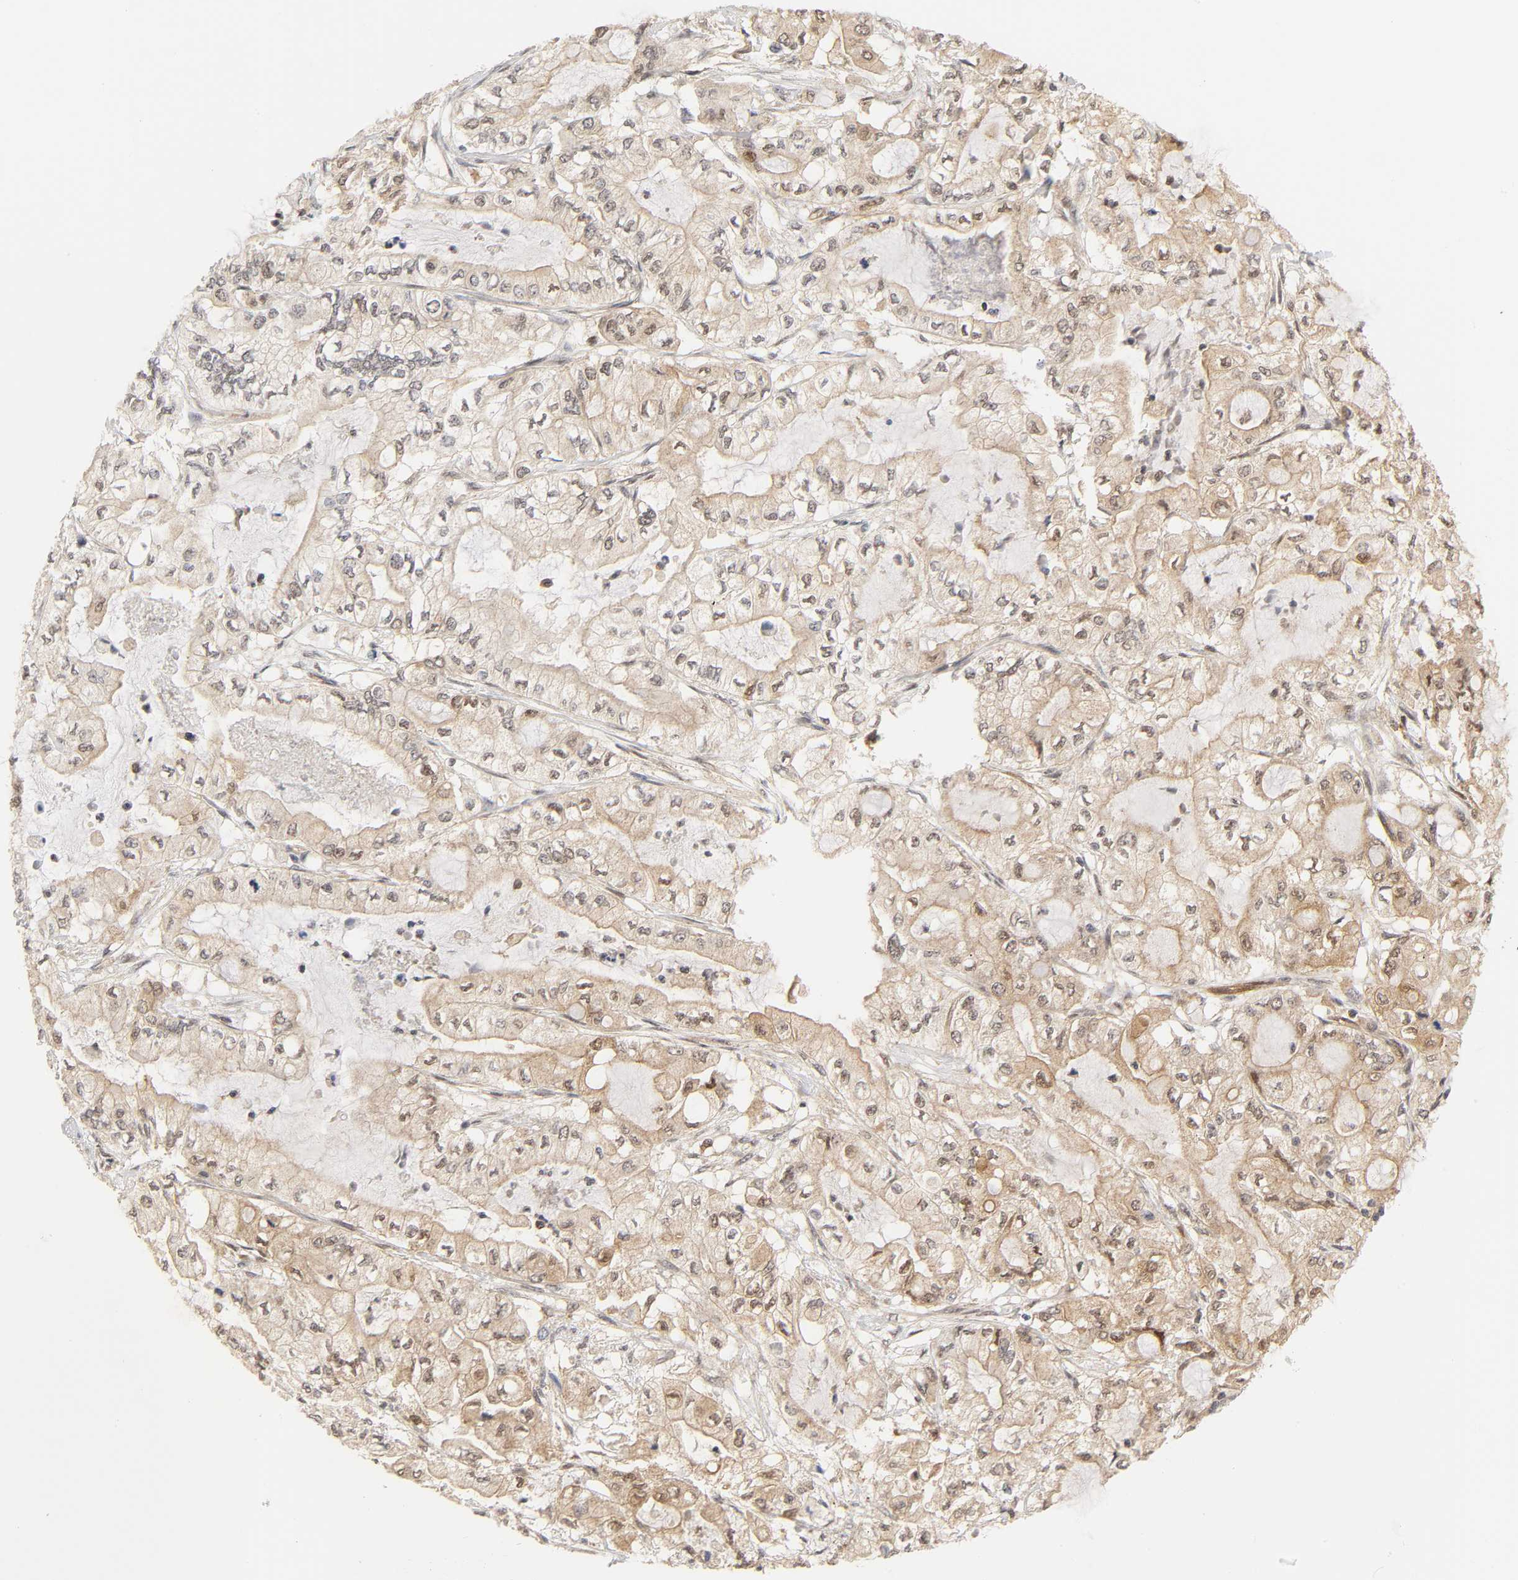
{"staining": {"intensity": "weak", "quantity": "25%-75%", "location": "cytoplasmic/membranous,nuclear"}, "tissue": "pancreatic cancer", "cell_type": "Tumor cells", "image_type": "cancer", "snomed": [{"axis": "morphology", "description": "Adenocarcinoma, NOS"}, {"axis": "topography", "description": "Pancreas"}], "caption": "Weak cytoplasmic/membranous and nuclear positivity is present in approximately 25%-75% of tumor cells in pancreatic adenocarcinoma. The staining was performed using DAB, with brown indicating positive protein expression. Nuclei are stained blue with hematoxylin.", "gene": "CDC37", "patient": {"sex": "male", "age": 79}}